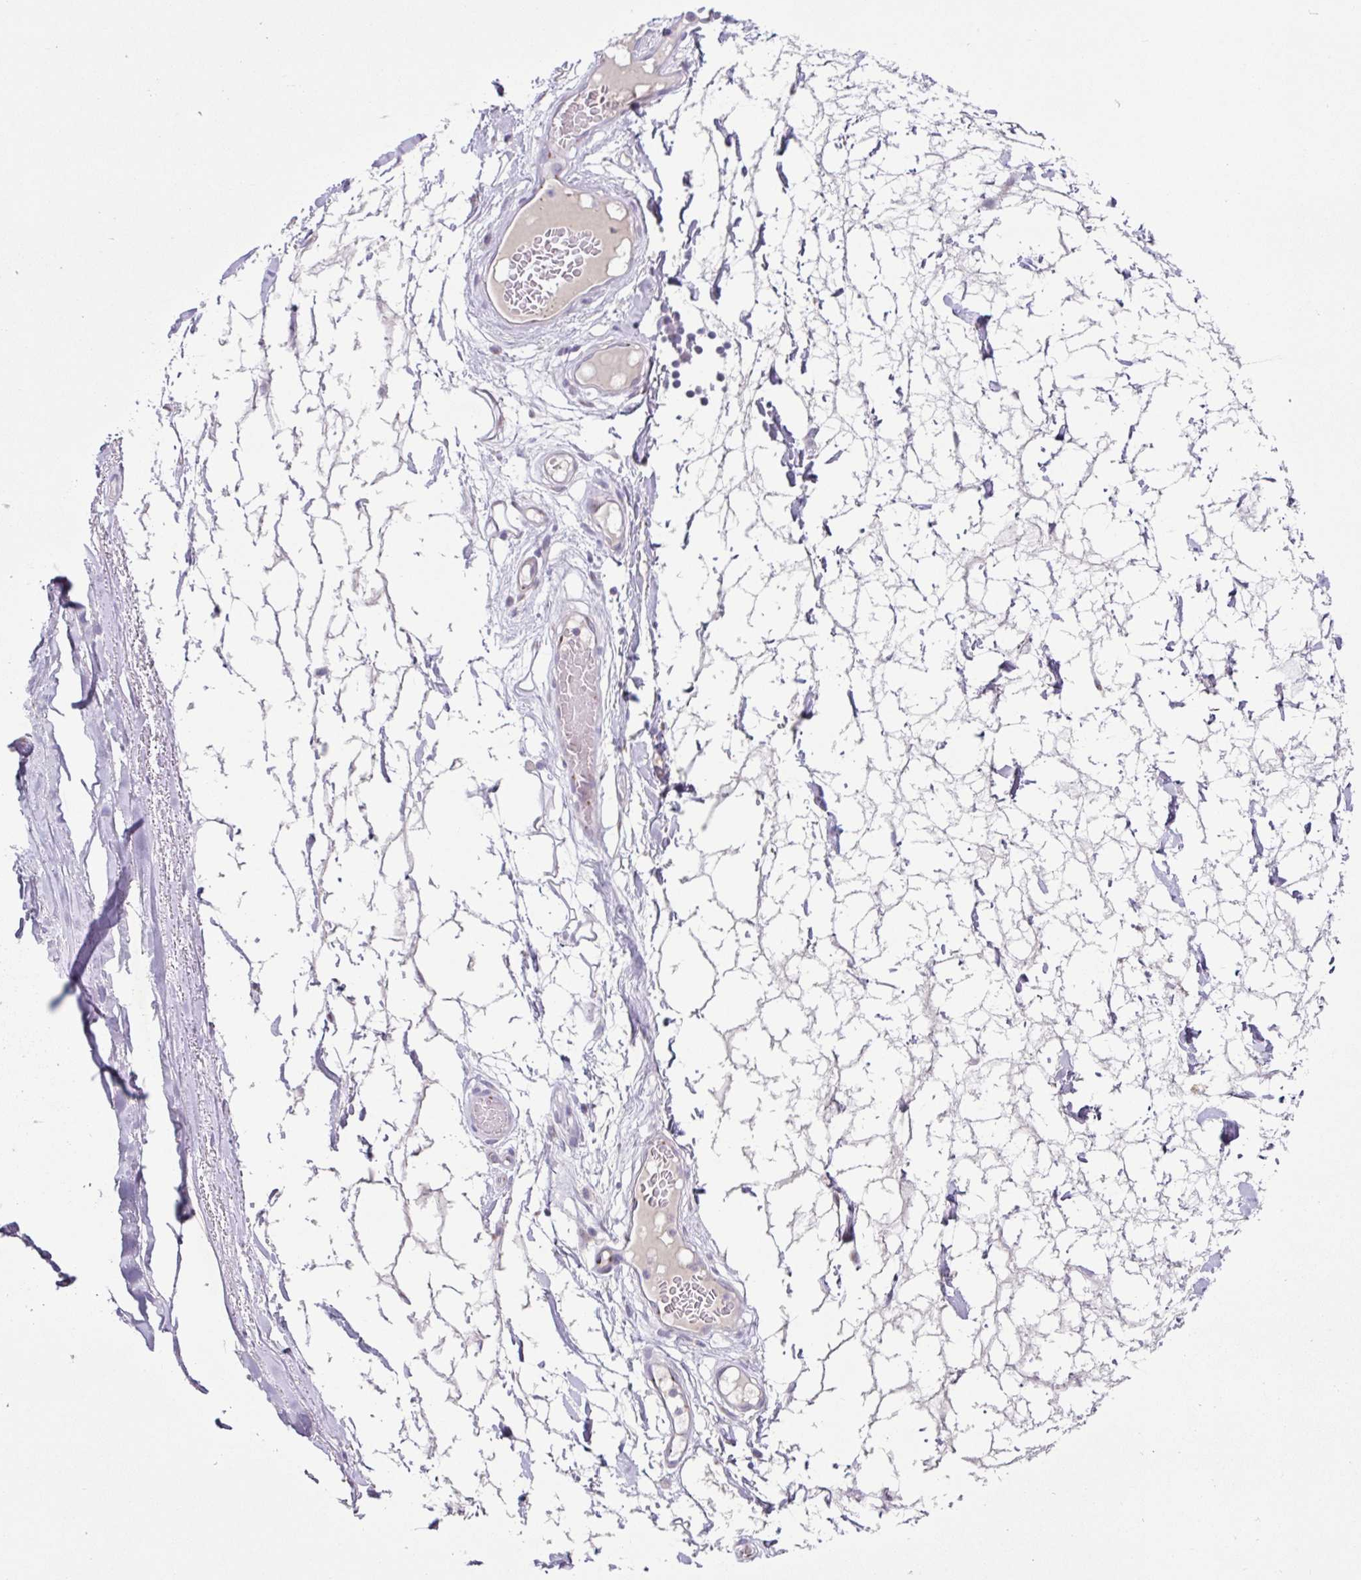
{"staining": {"intensity": "negative", "quantity": "none", "location": "none"}, "tissue": "adipose tissue", "cell_type": "Adipocytes", "image_type": "normal", "snomed": [{"axis": "morphology", "description": "Normal tissue, NOS"}, {"axis": "topography", "description": "Lymph node"}, {"axis": "topography", "description": "Cartilage tissue"}, {"axis": "topography", "description": "Nasopharynx"}], "caption": "This photomicrograph is of unremarkable adipose tissue stained with immunohistochemistry to label a protein in brown with the nuclei are counter-stained blue. There is no expression in adipocytes. (Brightfield microscopy of DAB (3,3'-diaminobenzidine) IHC at high magnification).", "gene": "COL17A1", "patient": {"sex": "male", "age": 63}}